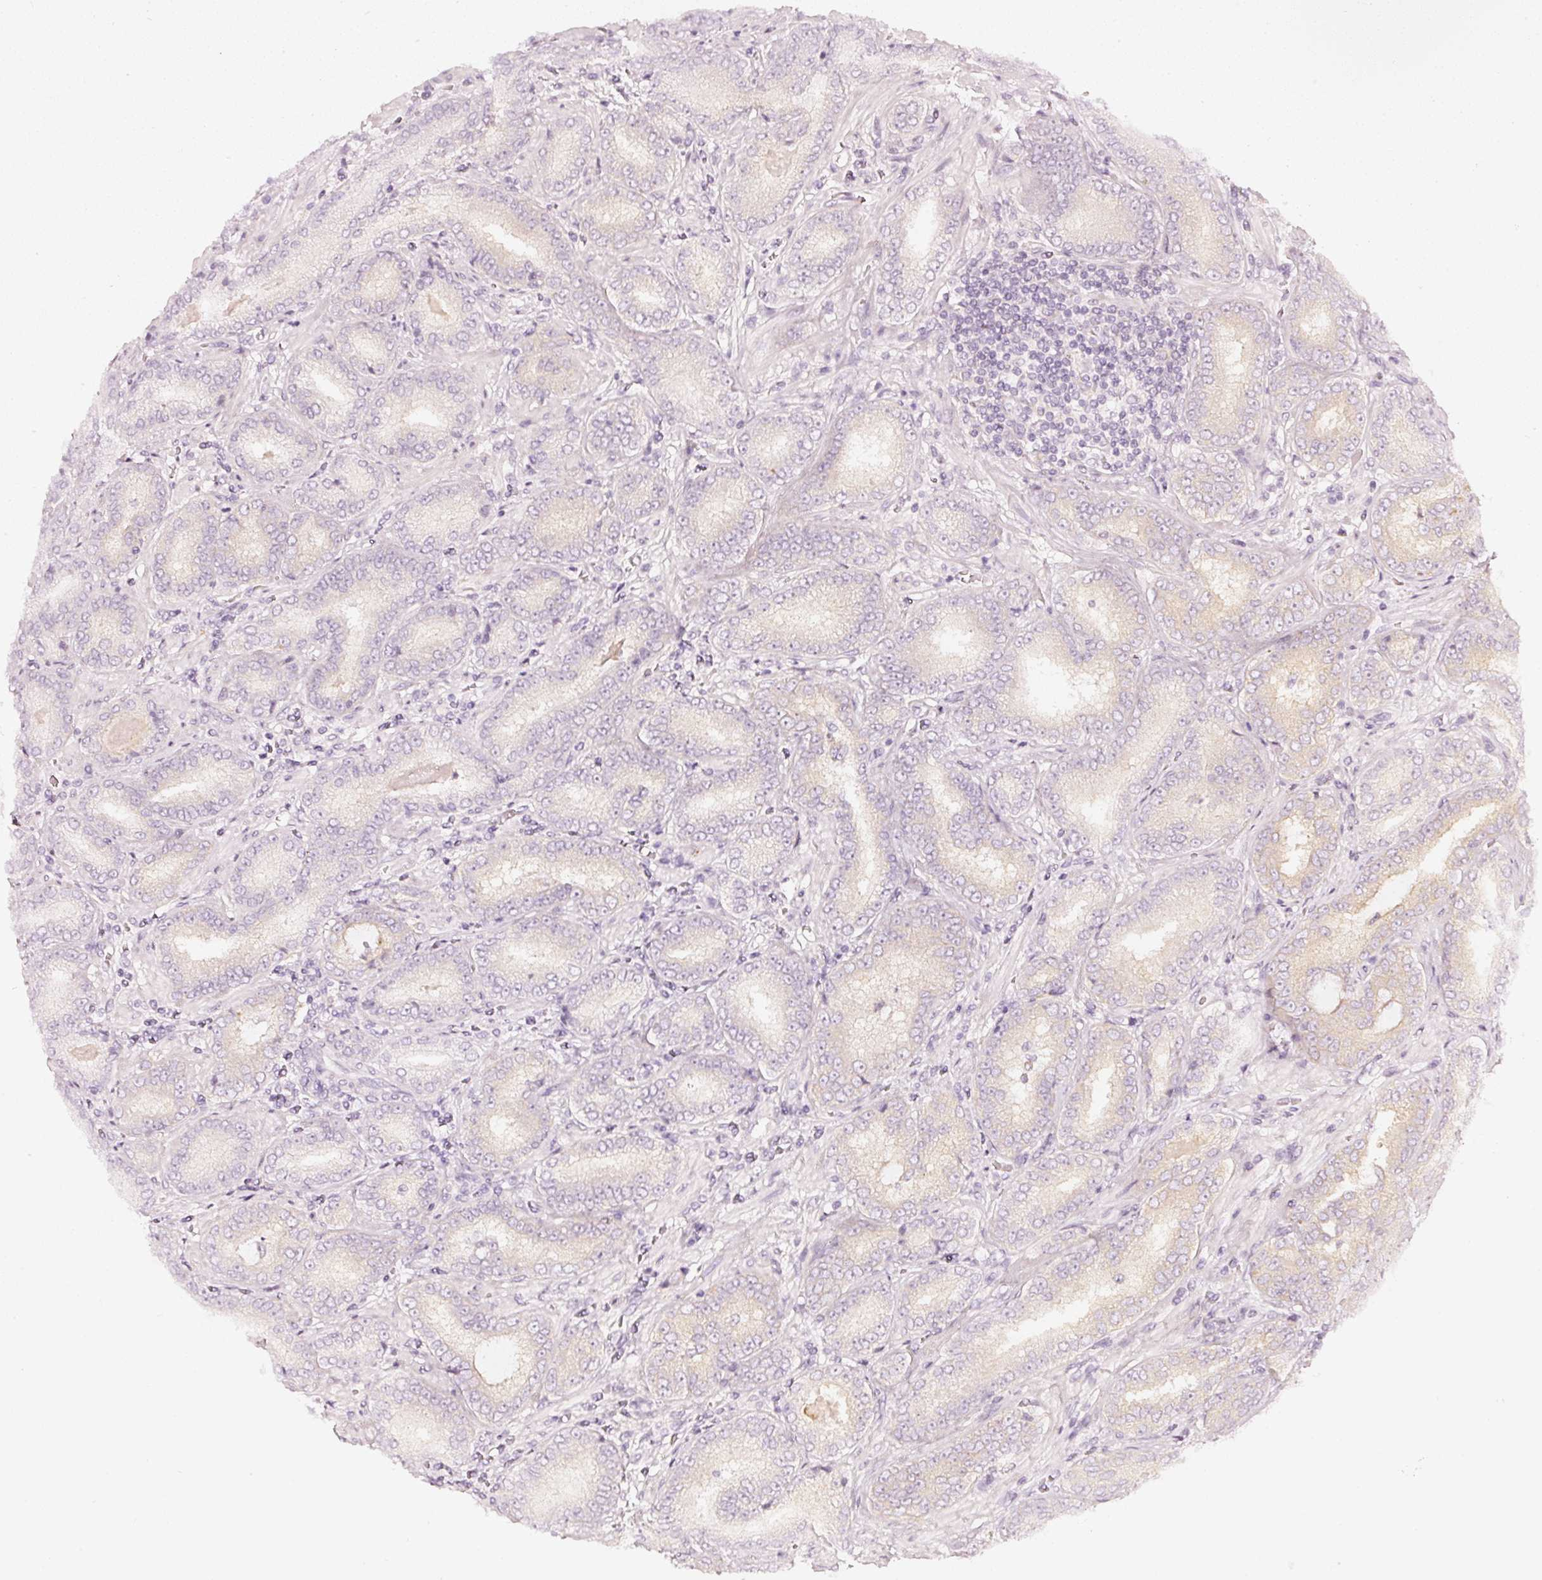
{"staining": {"intensity": "negative", "quantity": "none", "location": "none"}, "tissue": "prostate cancer", "cell_type": "Tumor cells", "image_type": "cancer", "snomed": [{"axis": "morphology", "description": "Adenocarcinoma, High grade"}, {"axis": "topography", "description": "Prostate"}], "caption": "Immunohistochemical staining of human prostate adenocarcinoma (high-grade) demonstrates no significant positivity in tumor cells.", "gene": "CNP", "patient": {"sex": "male", "age": 72}}